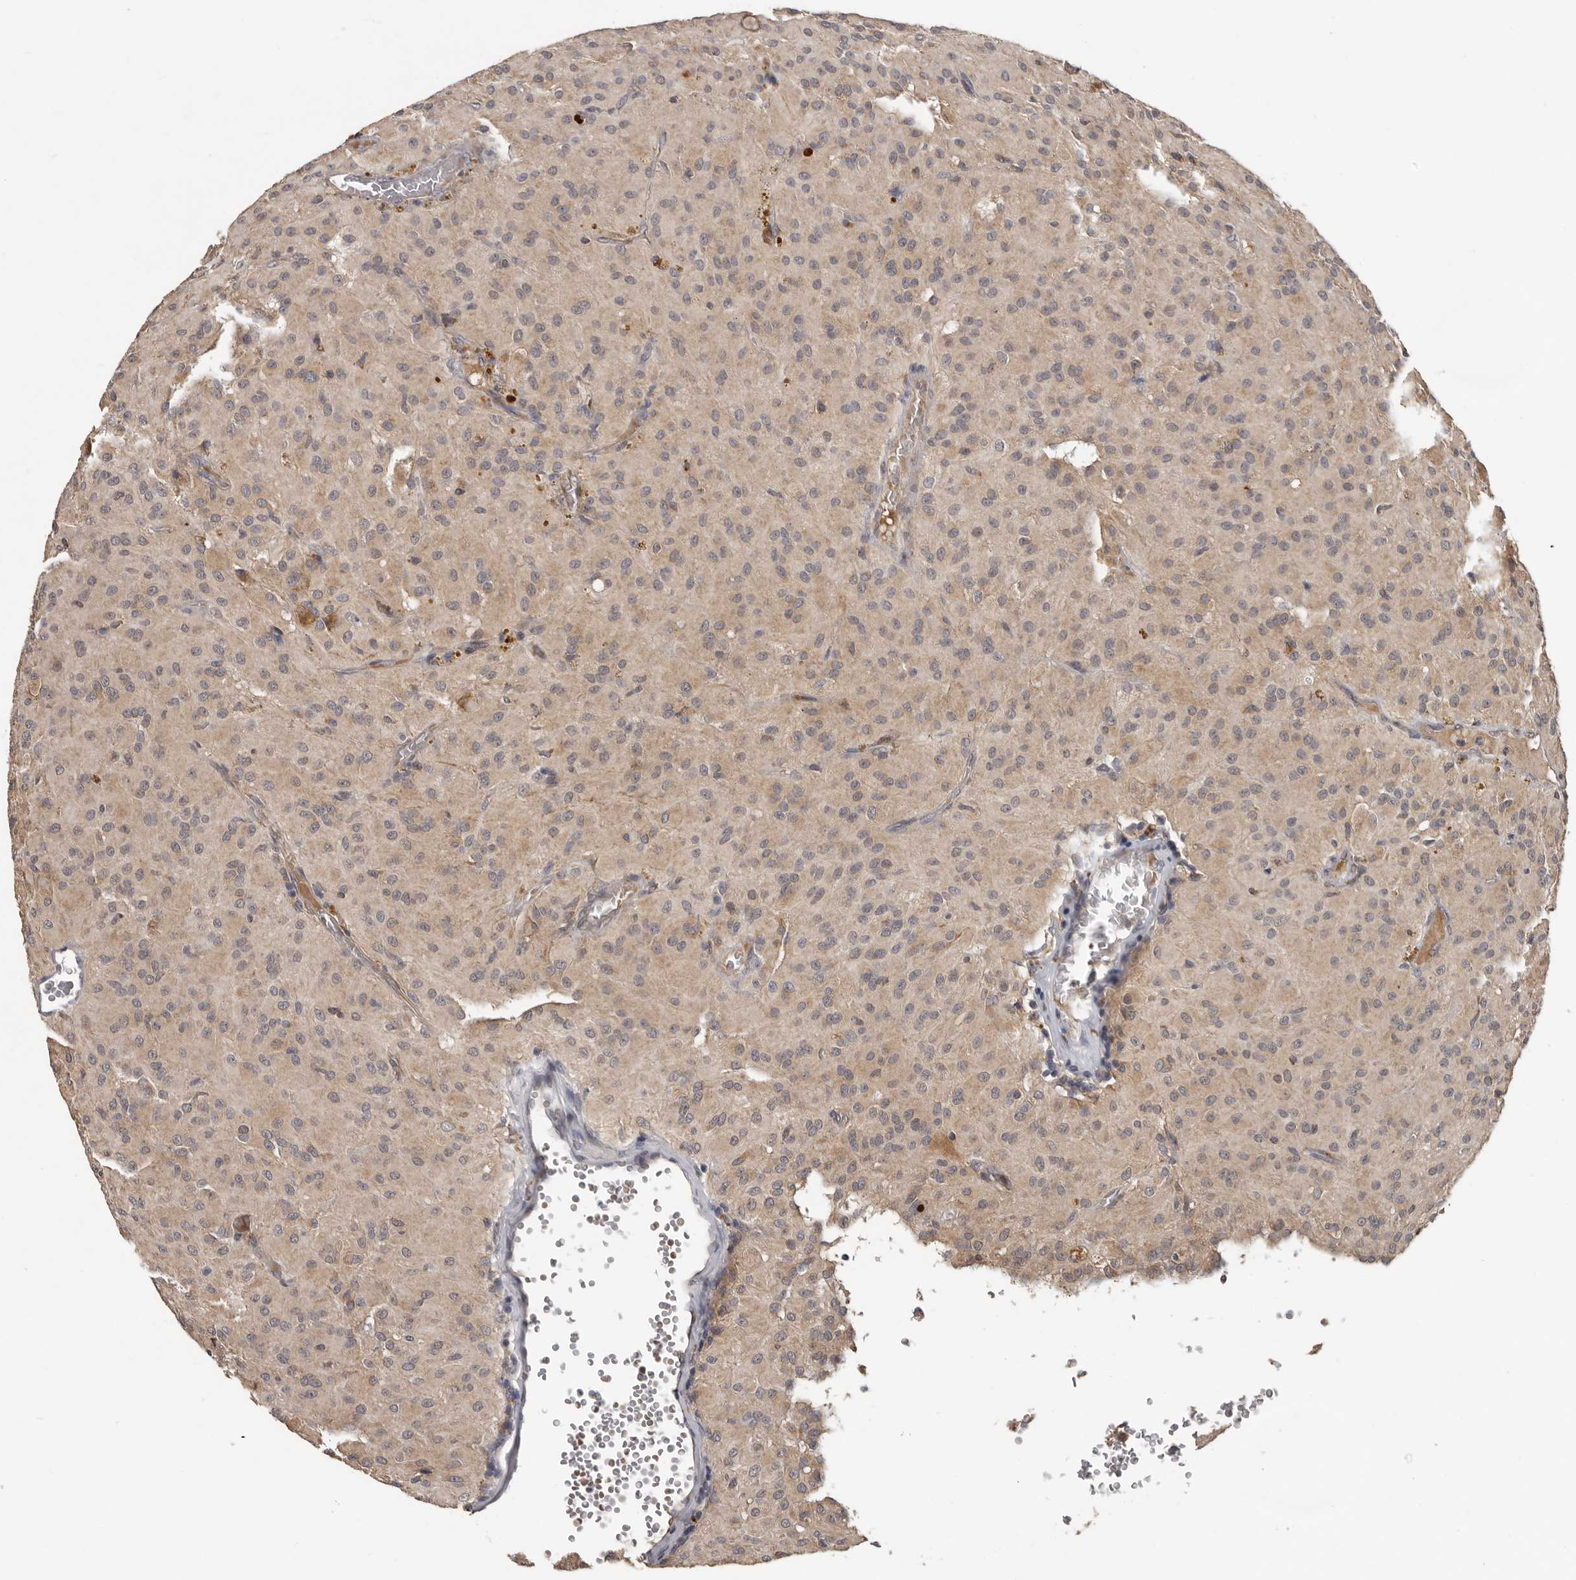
{"staining": {"intensity": "weak", "quantity": ">75%", "location": "cytoplasmic/membranous"}, "tissue": "glioma", "cell_type": "Tumor cells", "image_type": "cancer", "snomed": [{"axis": "morphology", "description": "Glioma, malignant, High grade"}, {"axis": "topography", "description": "Brain"}], "caption": "Weak cytoplasmic/membranous expression is identified in about >75% of tumor cells in malignant high-grade glioma.", "gene": "MTF1", "patient": {"sex": "female", "age": 59}}